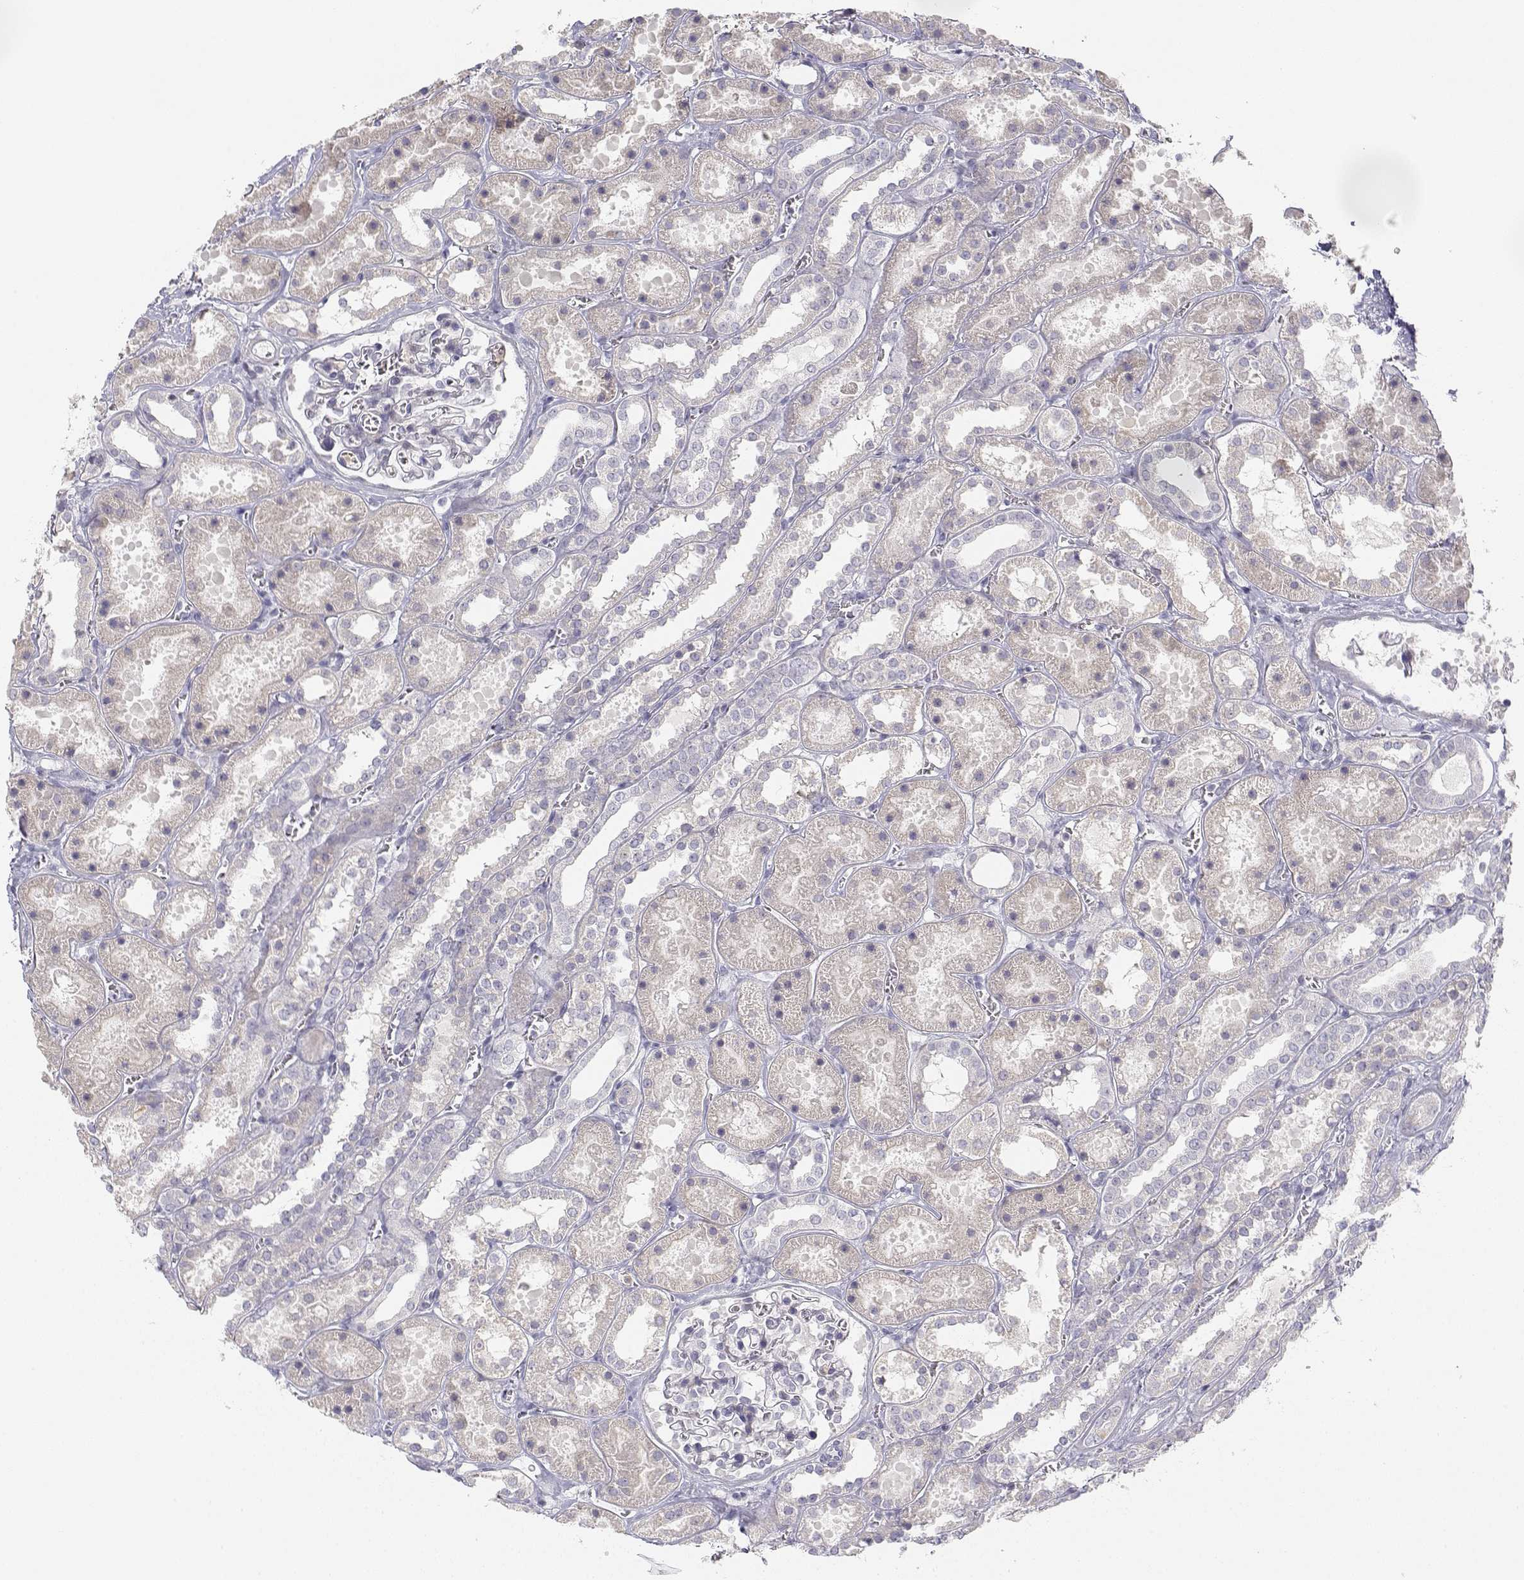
{"staining": {"intensity": "negative", "quantity": "none", "location": "none"}, "tissue": "kidney", "cell_type": "Cells in glomeruli", "image_type": "normal", "snomed": [{"axis": "morphology", "description": "Normal tissue, NOS"}, {"axis": "topography", "description": "Kidney"}], "caption": "Normal kidney was stained to show a protein in brown. There is no significant staining in cells in glomeruli. (Brightfield microscopy of DAB (3,3'-diaminobenzidine) immunohistochemistry (IHC) at high magnification).", "gene": "GLIPR1L2", "patient": {"sex": "female", "age": 41}}